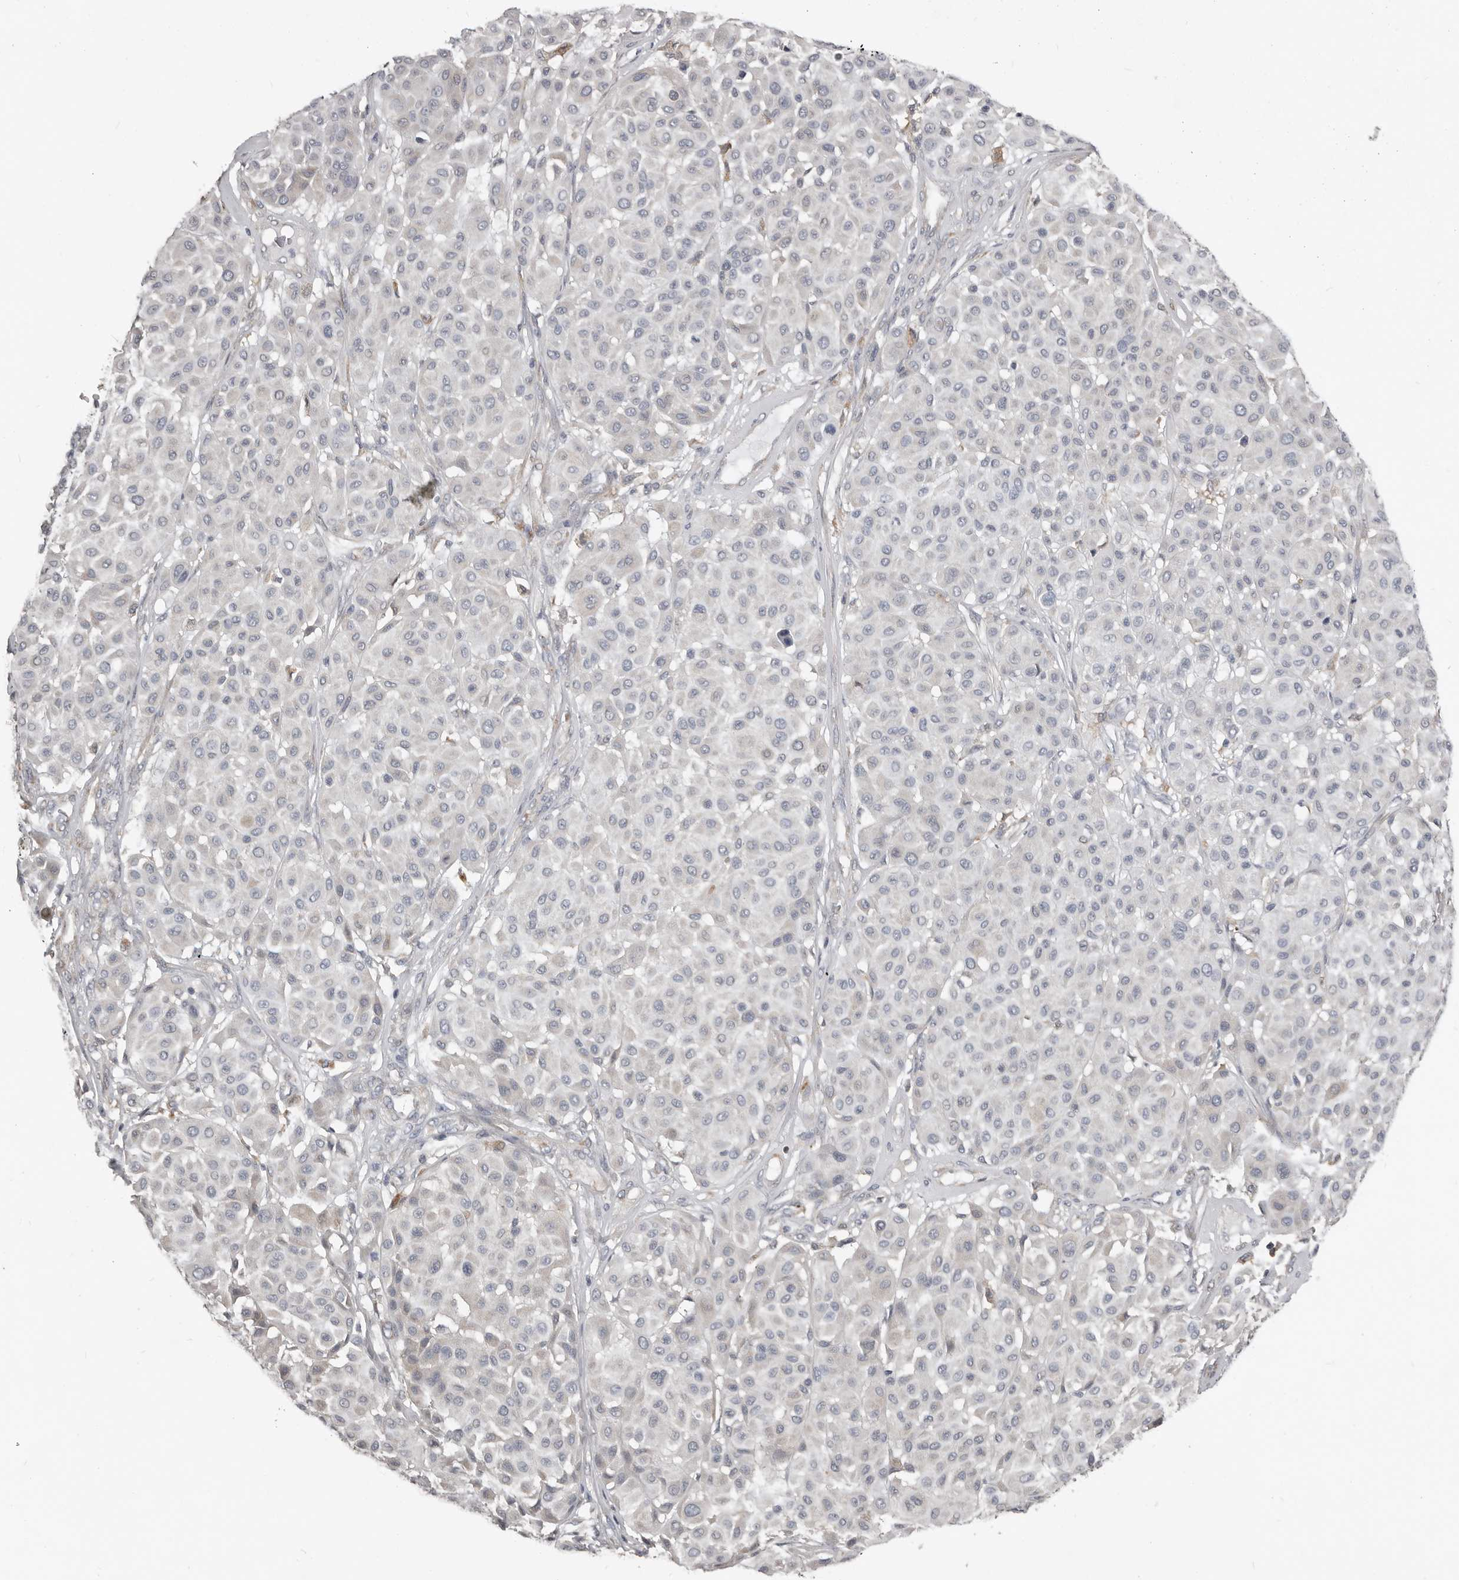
{"staining": {"intensity": "negative", "quantity": "none", "location": "none"}, "tissue": "melanoma", "cell_type": "Tumor cells", "image_type": "cancer", "snomed": [{"axis": "morphology", "description": "Malignant melanoma, Metastatic site"}, {"axis": "topography", "description": "Soft tissue"}], "caption": "Immunohistochemistry image of neoplastic tissue: melanoma stained with DAB shows no significant protein positivity in tumor cells.", "gene": "KCNJ8", "patient": {"sex": "male", "age": 41}}